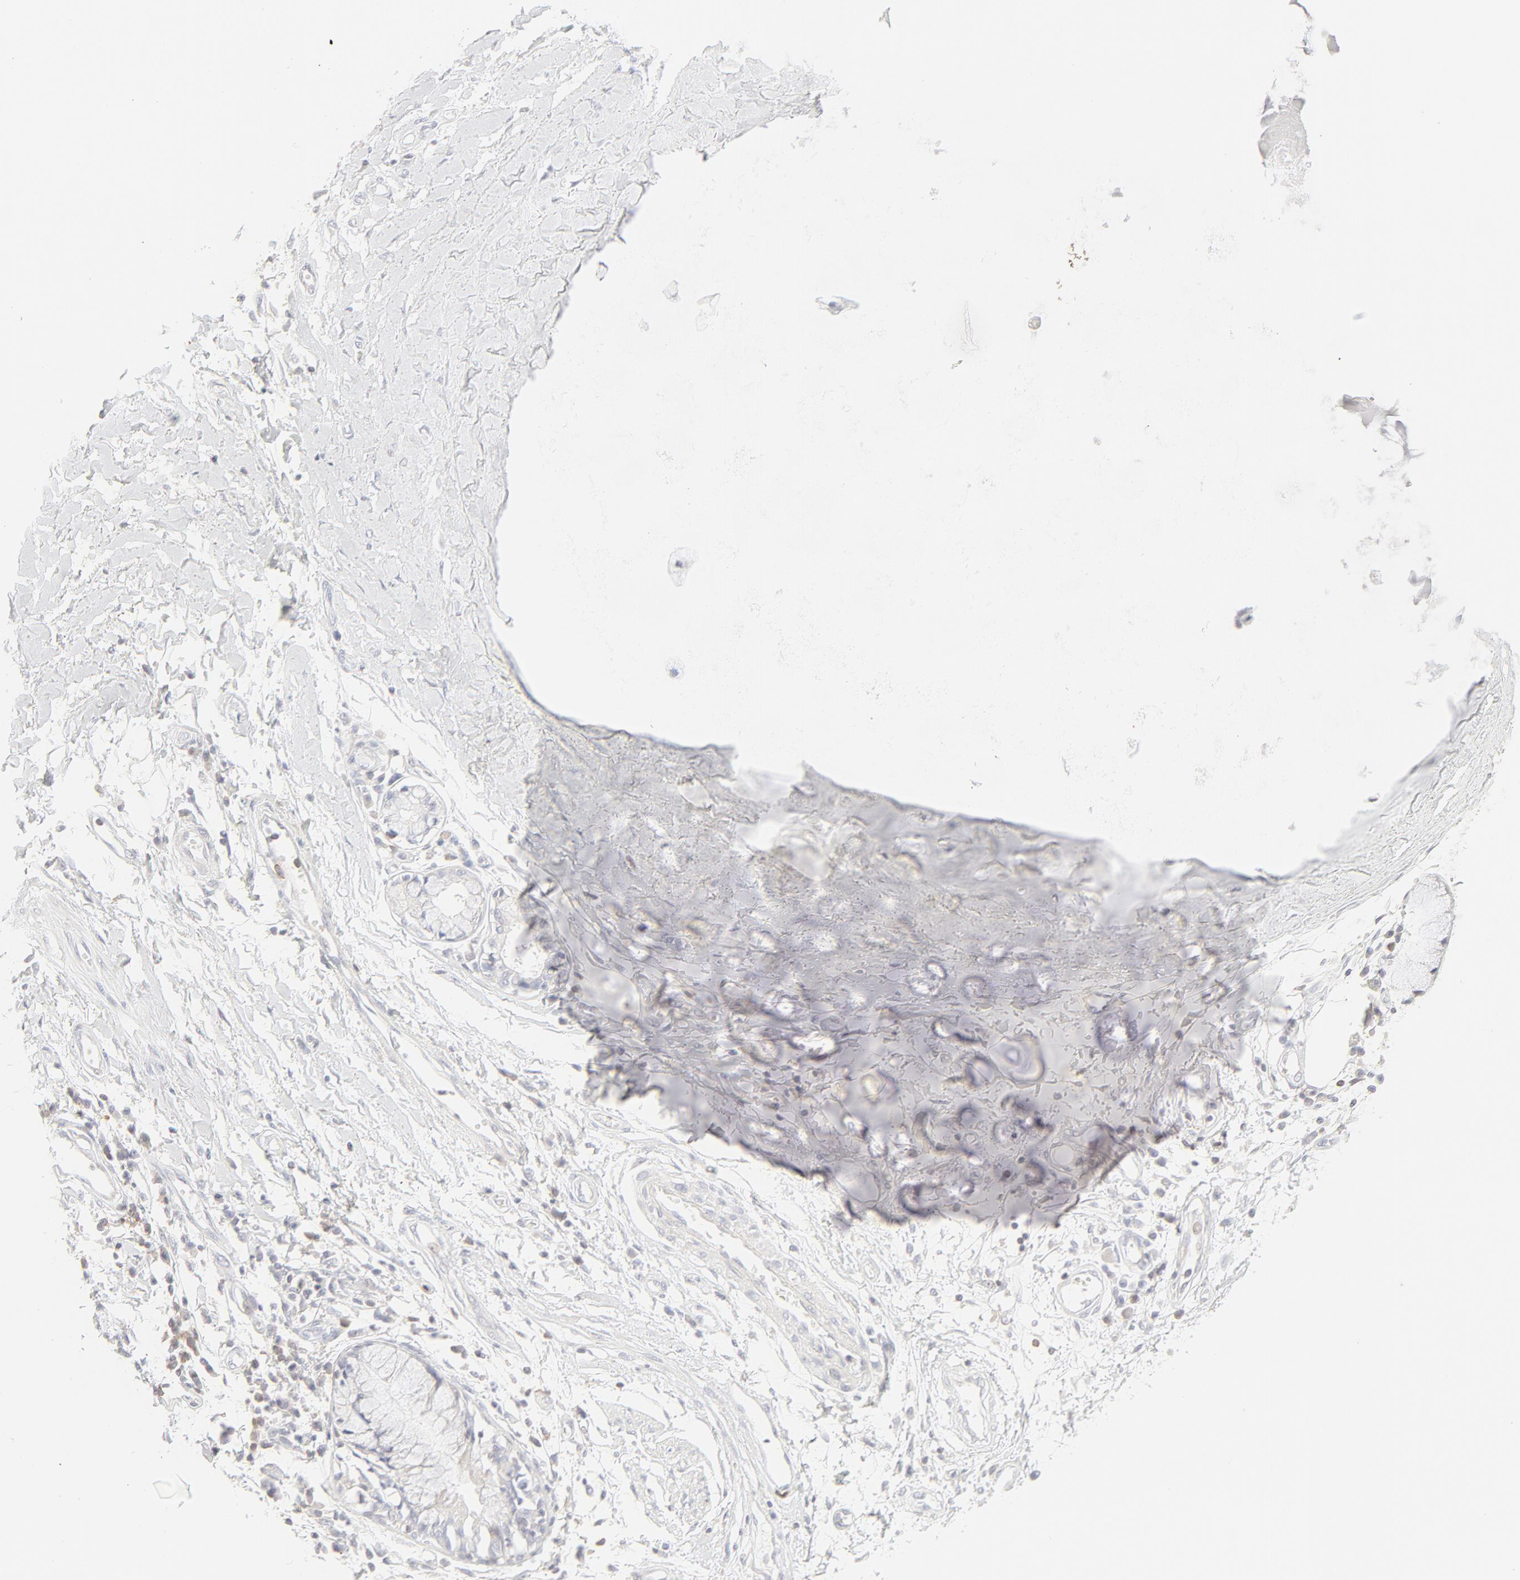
{"staining": {"intensity": "negative", "quantity": "none", "location": "none"}, "tissue": "adipose tissue", "cell_type": "Adipocytes", "image_type": "normal", "snomed": [{"axis": "morphology", "description": "Normal tissue, NOS"}, {"axis": "morphology", "description": "Adenocarcinoma, NOS"}, {"axis": "topography", "description": "Cartilage tissue"}, {"axis": "topography", "description": "Bronchus"}, {"axis": "topography", "description": "Lung"}], "caption": "Adipose tissue was stained to show a protein in brown. There is no significant expression in adipocytes. Nuclei are stained in blue.", "gene": "PRKCB", "patient": {"sex": "female", "age": 67}}